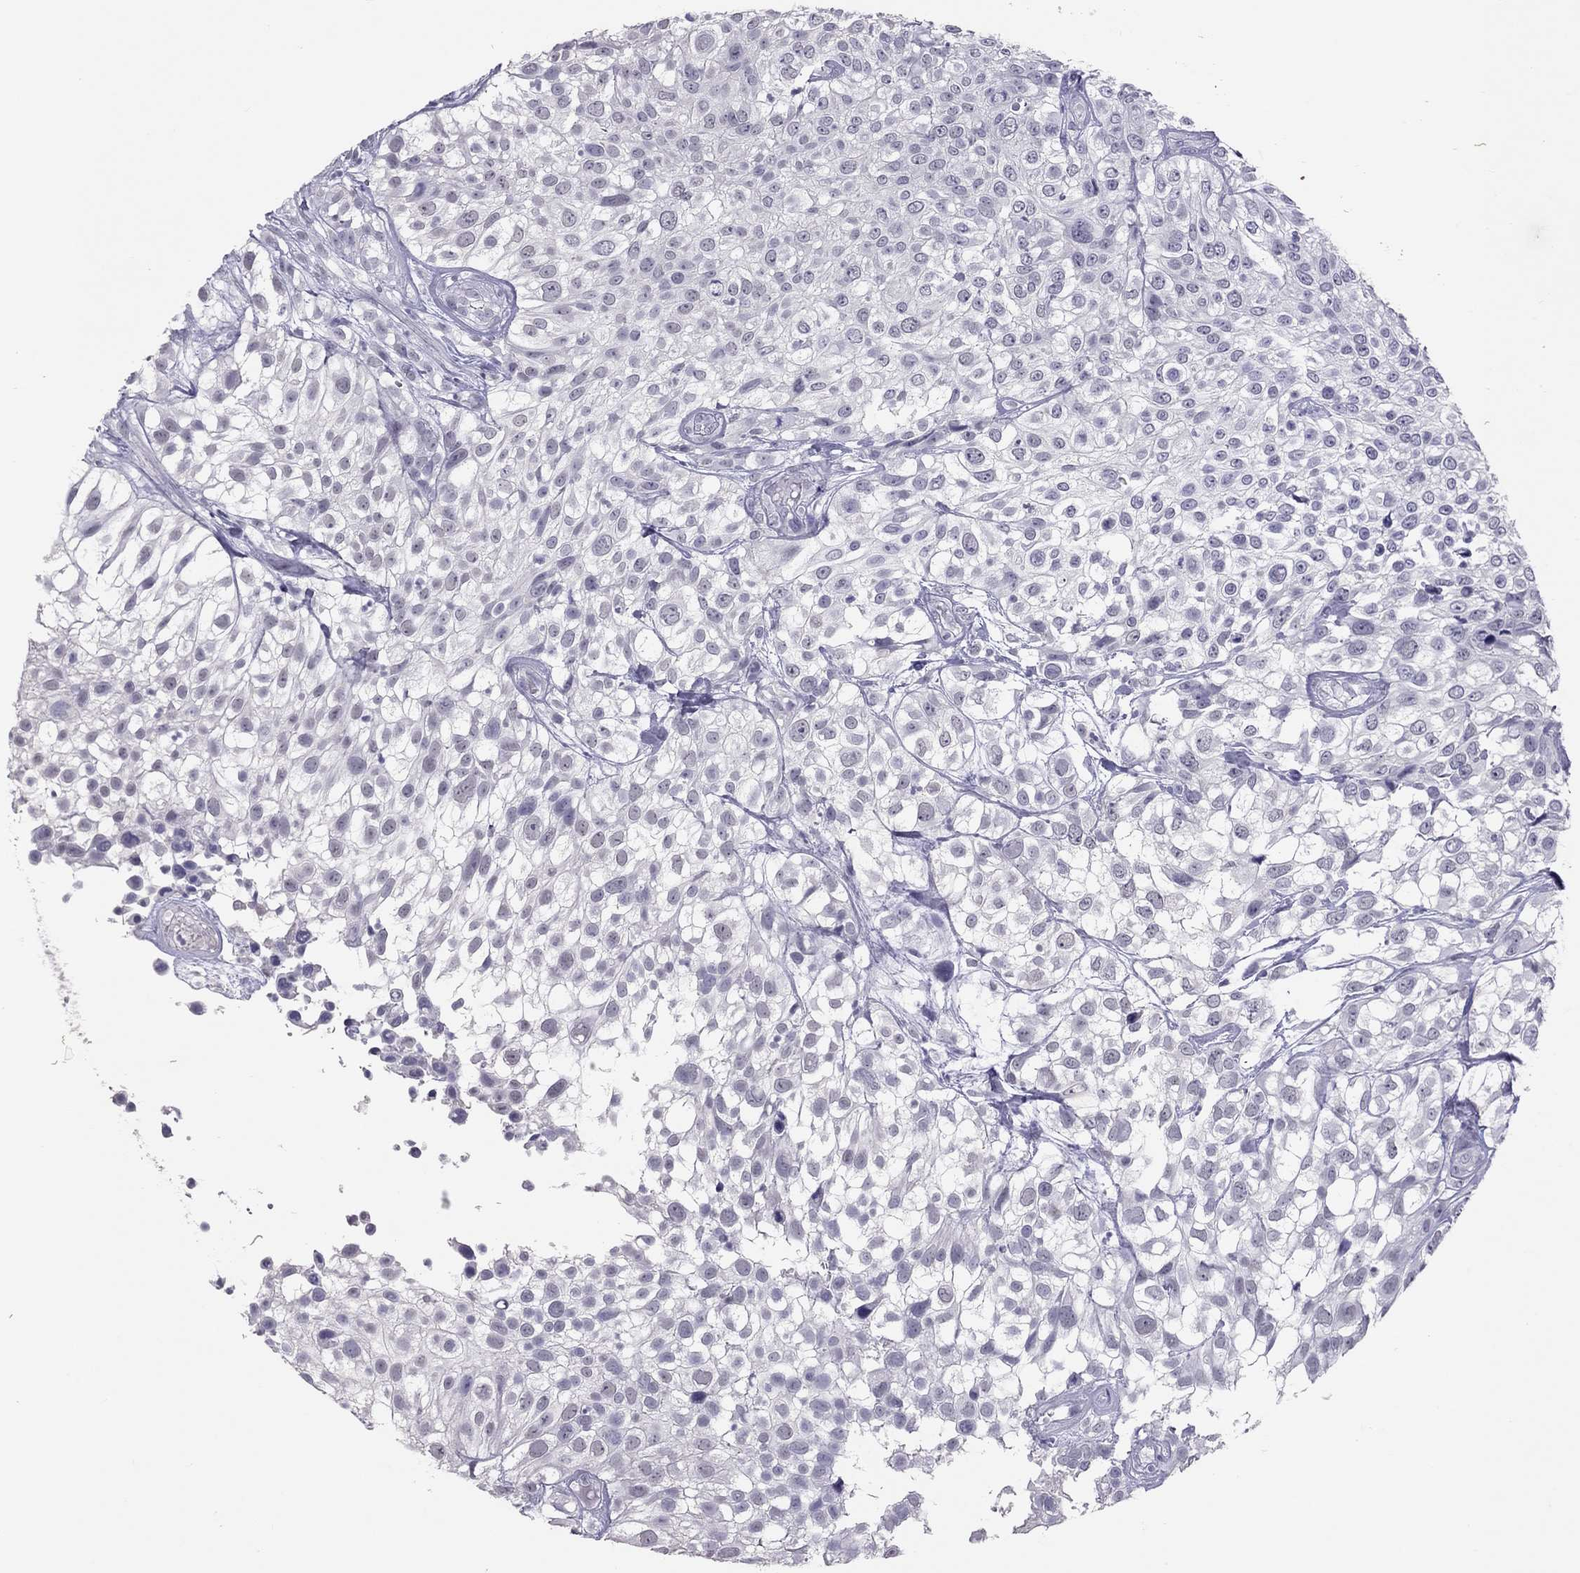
{"staining": {"intensity": "negative", "quantity": "none", "location": "none"}, "tissue": "urothelial cancer", "cell_type": "Tumor cells", "image_type": "cancer", "snomed": [{"axis": "morphology", "description": "Urothelial carcinoma, High grade"}, {"axis": "topography", "description": "Urinary bladder"}], "caption": "This micrograph is of urothelial cancer stained with immunohistochemistry to label a protein in brown with the nuclei are counter-stained blue. There is no expression in tumor cells.", "gene": "PSMB11", "patient": {"sex": "male", "age": 56}}